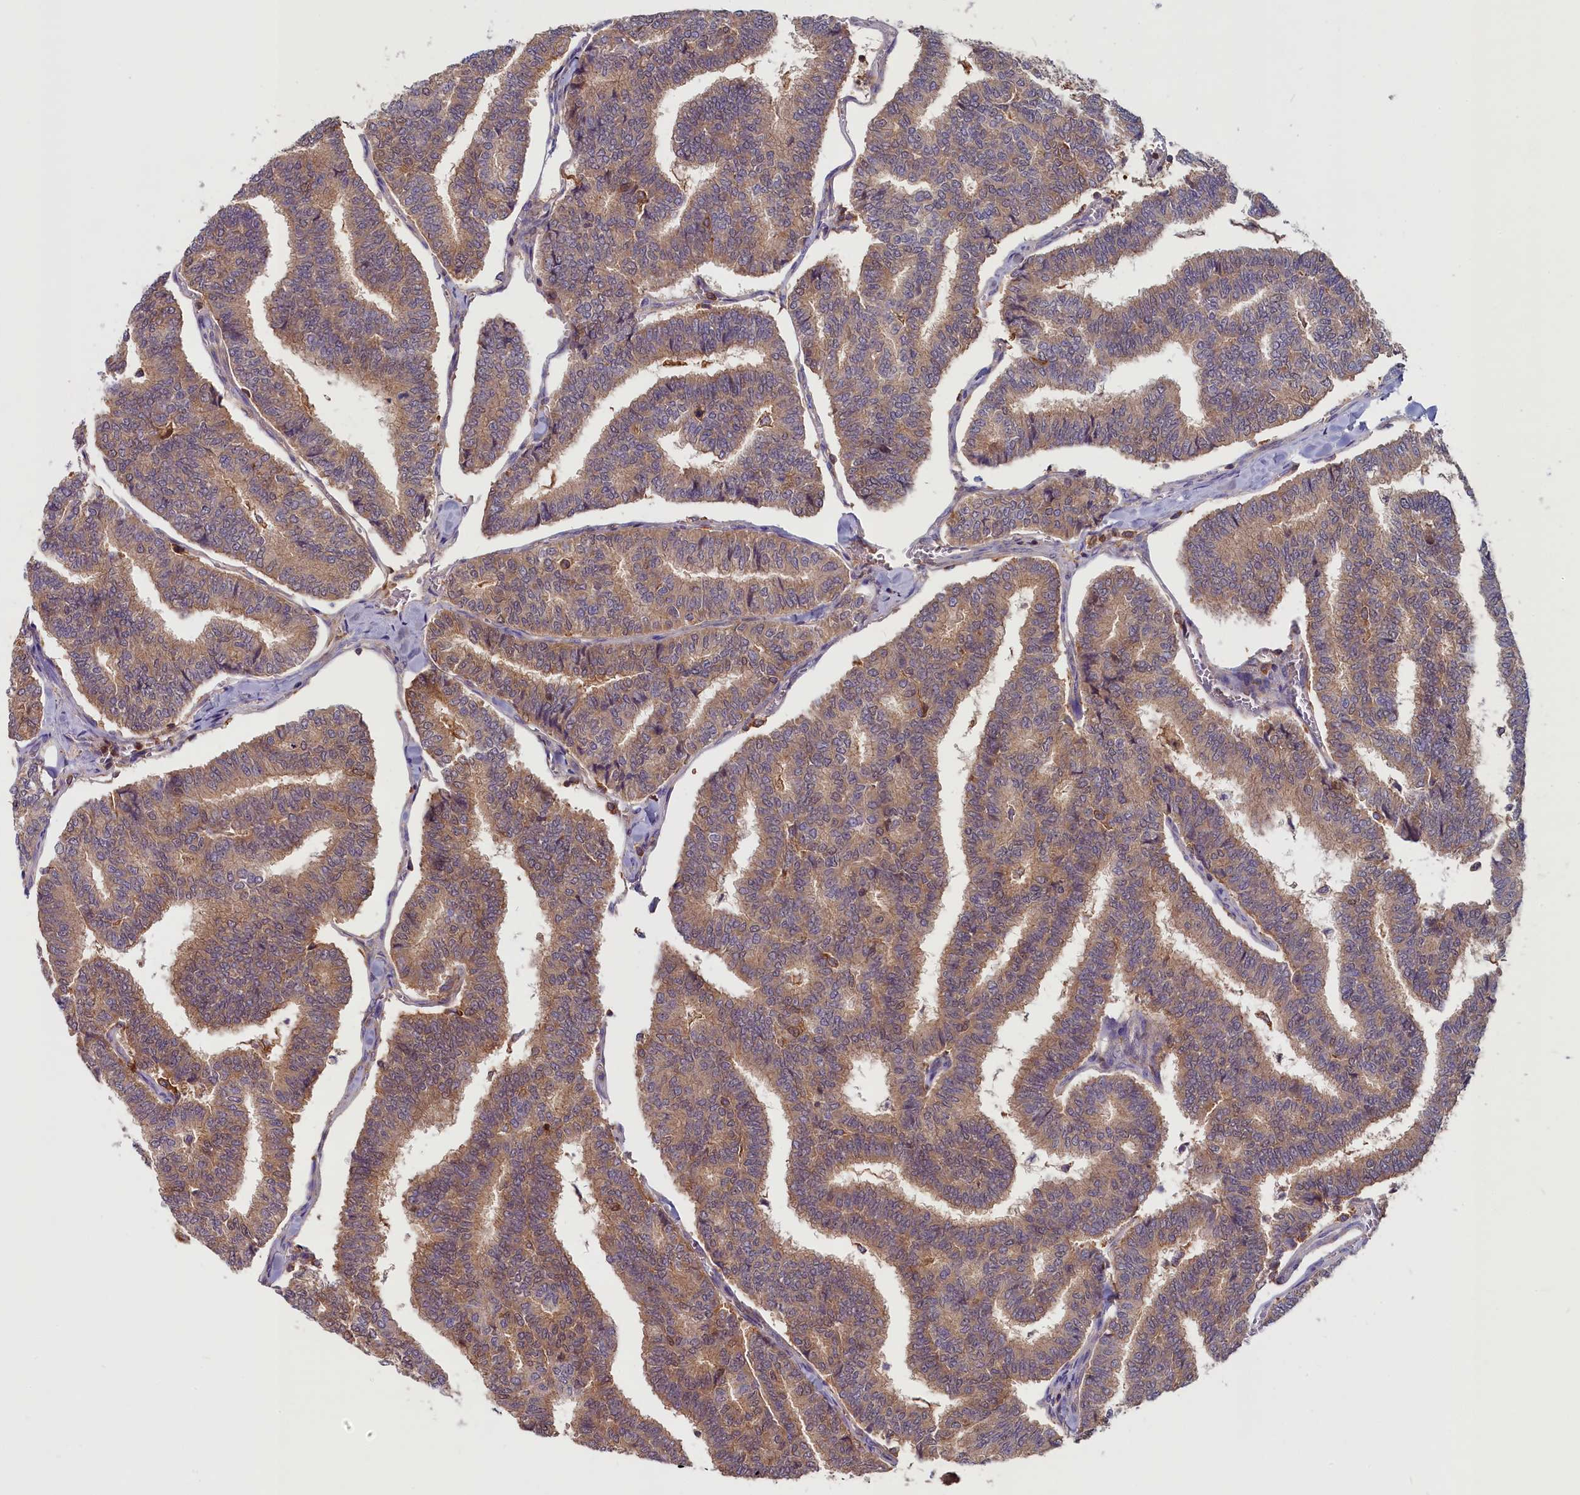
{"staining": {"intensity": "weak", "quantity": ">75%", "location": "cytoplasmic/membranous"}, "tissue": "thyroid cancer", "cell_type": "Tumor cells", "image_type": "cancer", "snomed": [{"axis": "morphology", "description": "Papillary adenocarcinoma, NOS"}, {"axis": "topography", "description": "Thyroid gland"}], "caption": "Brown immunohistochemical staining in thyroid cancer (papillary adenocarcinoma) reveals weak cytoplasmic/membranous expression in approximately >75% of tumor cells.", "gene": "MYO9B", "patient": {"sex": "female", "age": 35}}